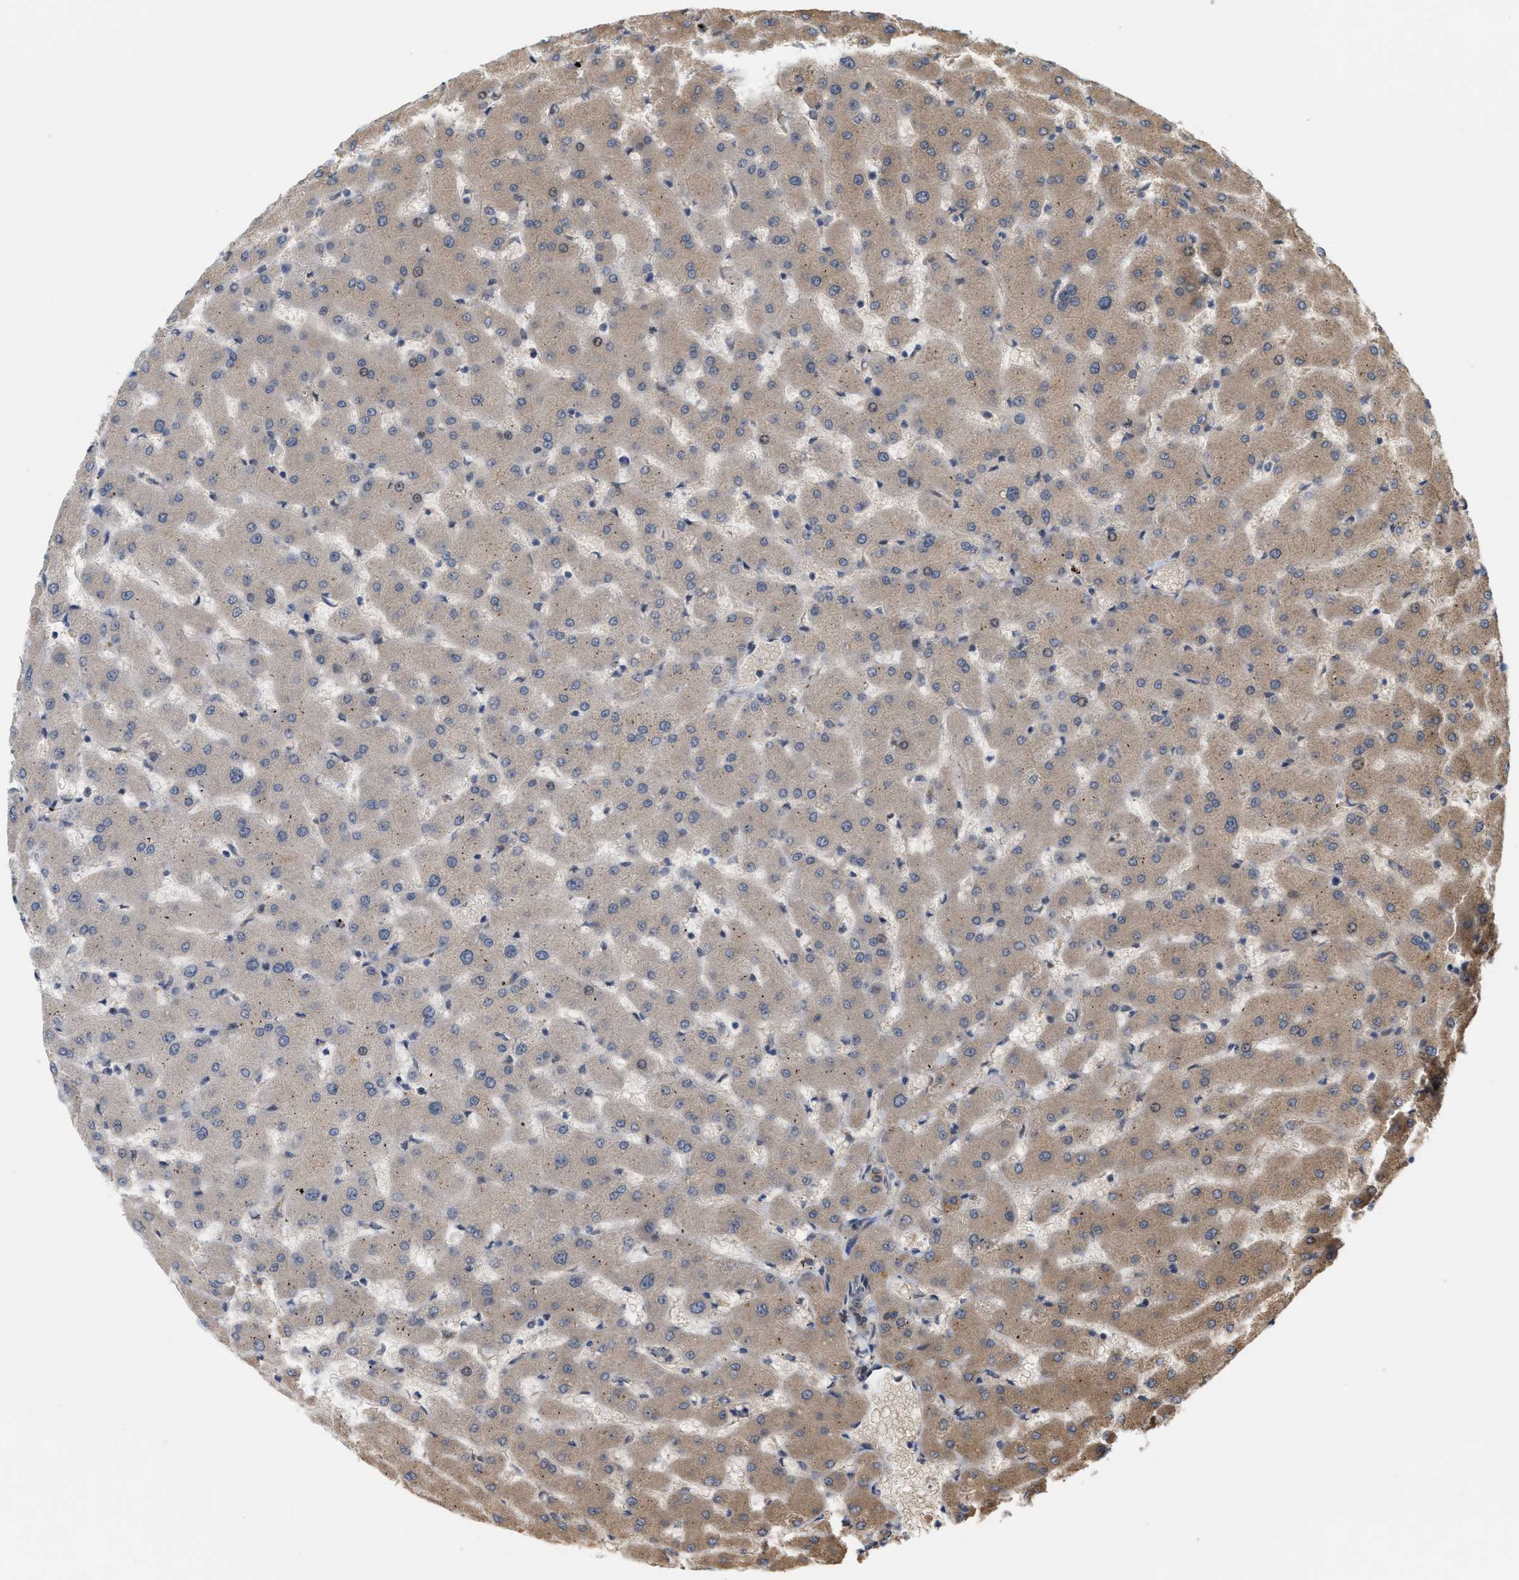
{"staining": {"intensity": "weak", "quantity": ">75%", "location": "cytoplasmic/membranous"}, "tissue": "liver", "cell_type": "Cholangiocytes", "image_type": "normal", "snomed": [{"axis": "morphology", "description": "Normal tissue, NOS"}, {"axis": "topography", "description": "Liver"}], "caption": "Immunohistochemical staining of benign human liver shows weak cytoplasmic/membranous protein positivity in approximately >75% of cholangiocytes.", "gene": "MFSD6", "patient": {"sex": "female", "age": 63}}